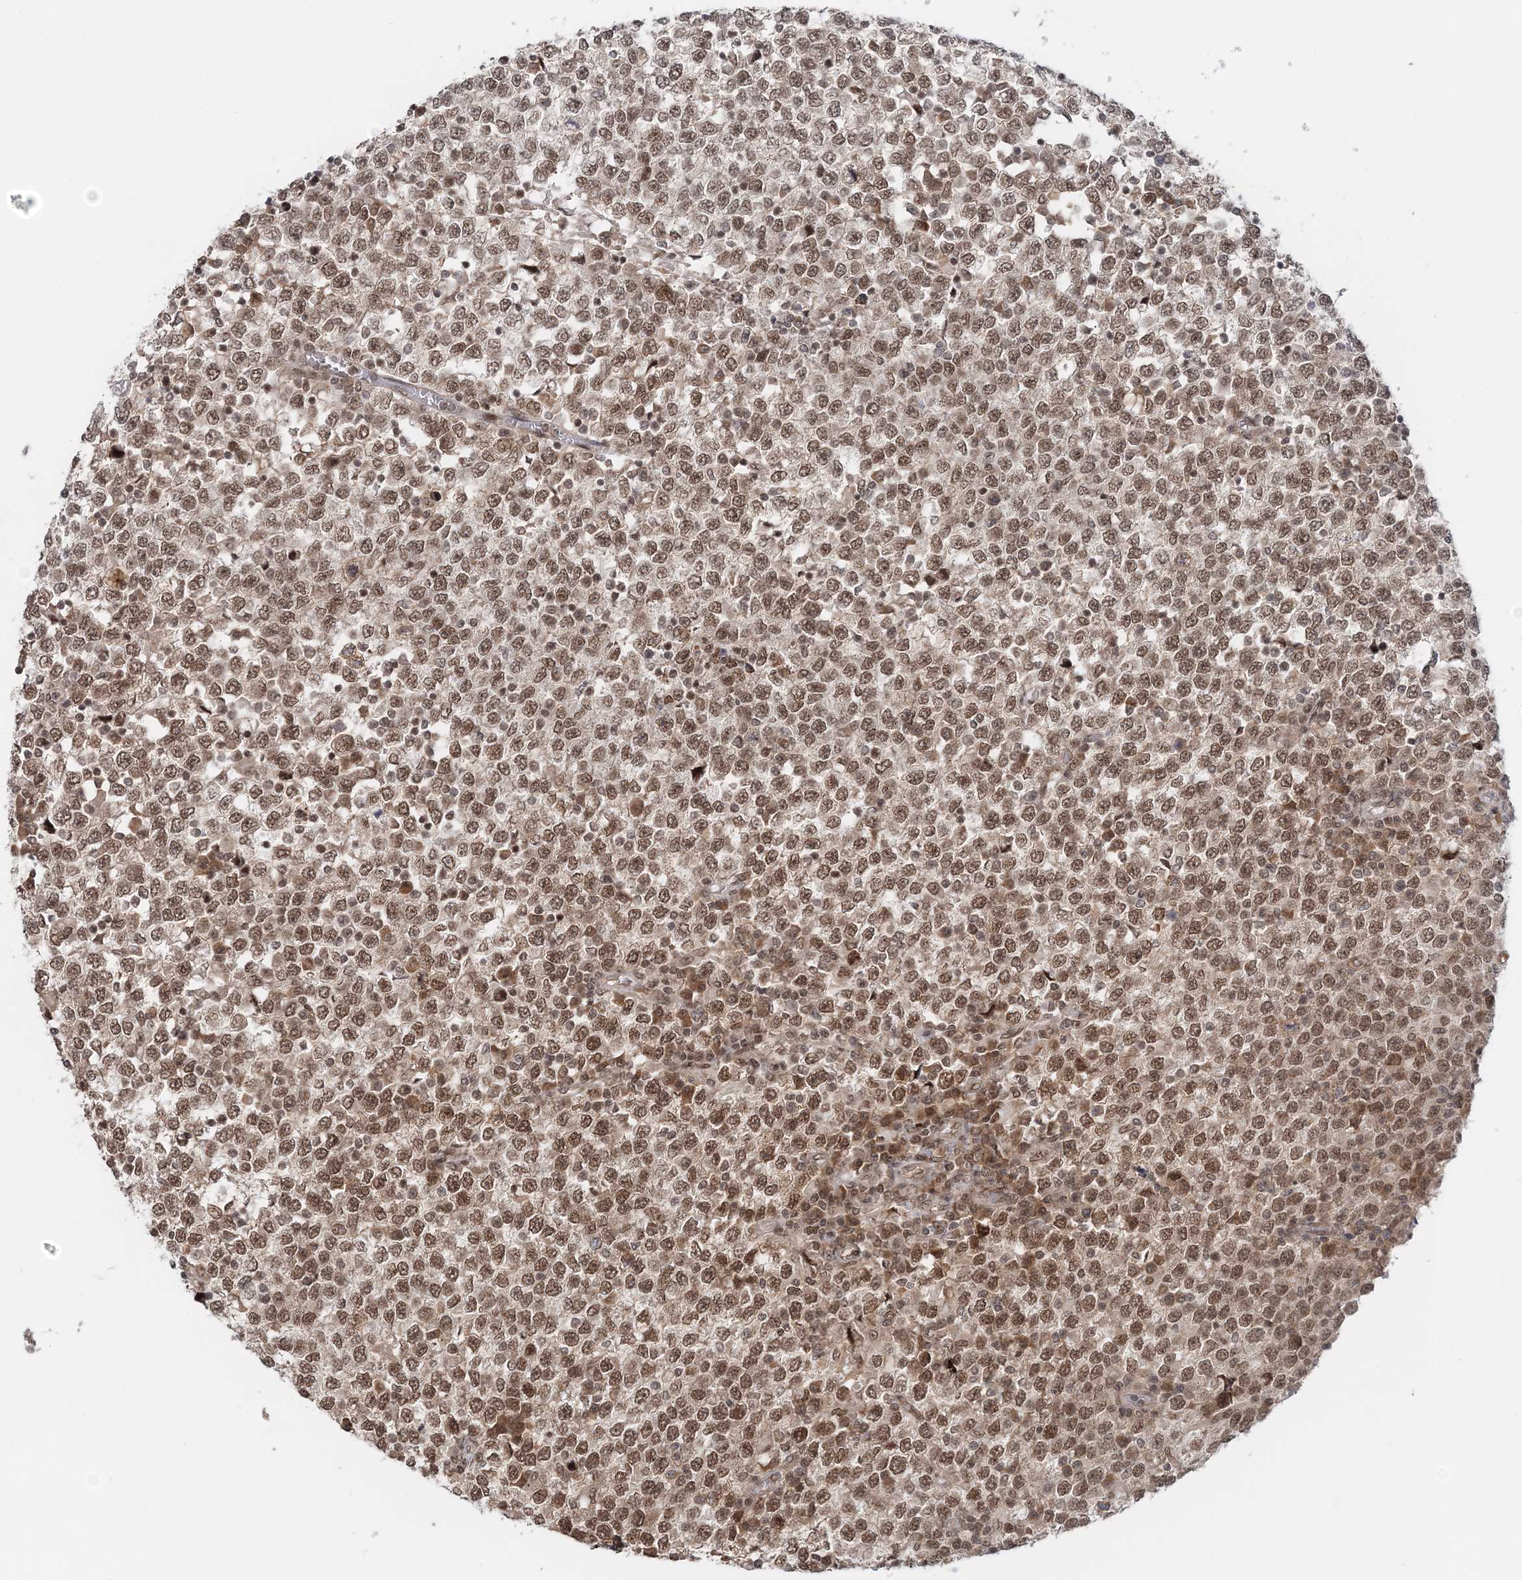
{"staining": {"intensity": "moderate", "quantity": ">75%", "location": "nuclear"}, "tissue": "testis cancer", "cell_type": "Tumor cells", "image_type": "cancer", "snomed": [{"axis": "morphology", "description": "Seminoma, NOS"}, {"axis": "topography", "description": "Testis"}], "caption": "Immunohistochemistry of human testis seminoma exhibits medium levels of moderate nuclear expression in about >75% of tumor cells. Nuclei are stained in blue.", "gene": "NOA1", "patient": {"sex": "male", "age": 65}}